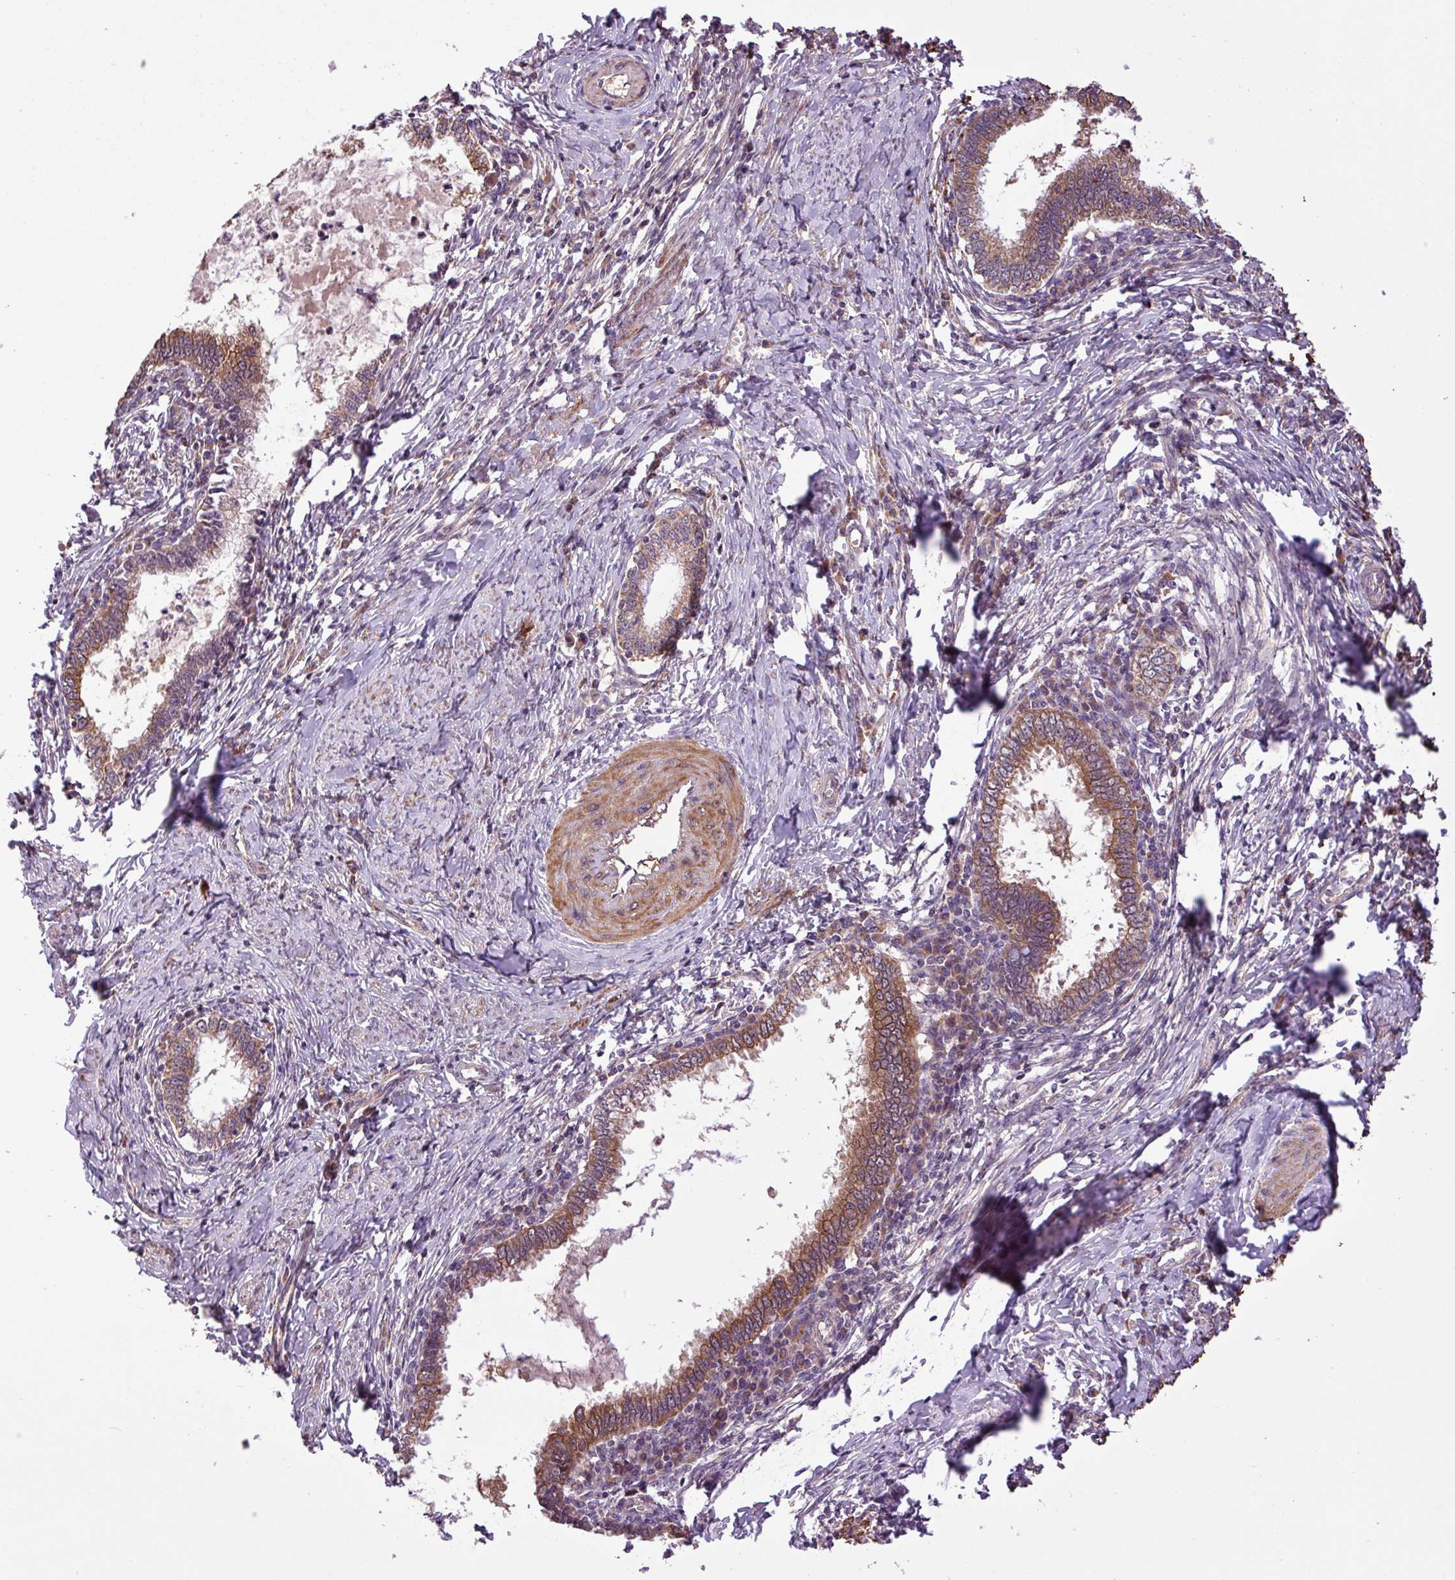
{"staining": {"intensity": "moderate", "quantity": ">75%", "location": "cytoplasmic/membranous"}, "tissue": "cervical cancer", "cell_type": "Tumor cells", "image_type": "cancer", "snomed": [{"axis": "morphology", "description": "Adenocarcinoma, NOS"}, {"axis": "topography", "description": "Cervix"}], "caption": "Tumor cells reveal moderate cytoplasmic/membranous expression in approximately >75% of cells in adenocarcinoma (cervical).", "gene": "TIMM10B", "patient": {"sex": "female", "age": 36}}